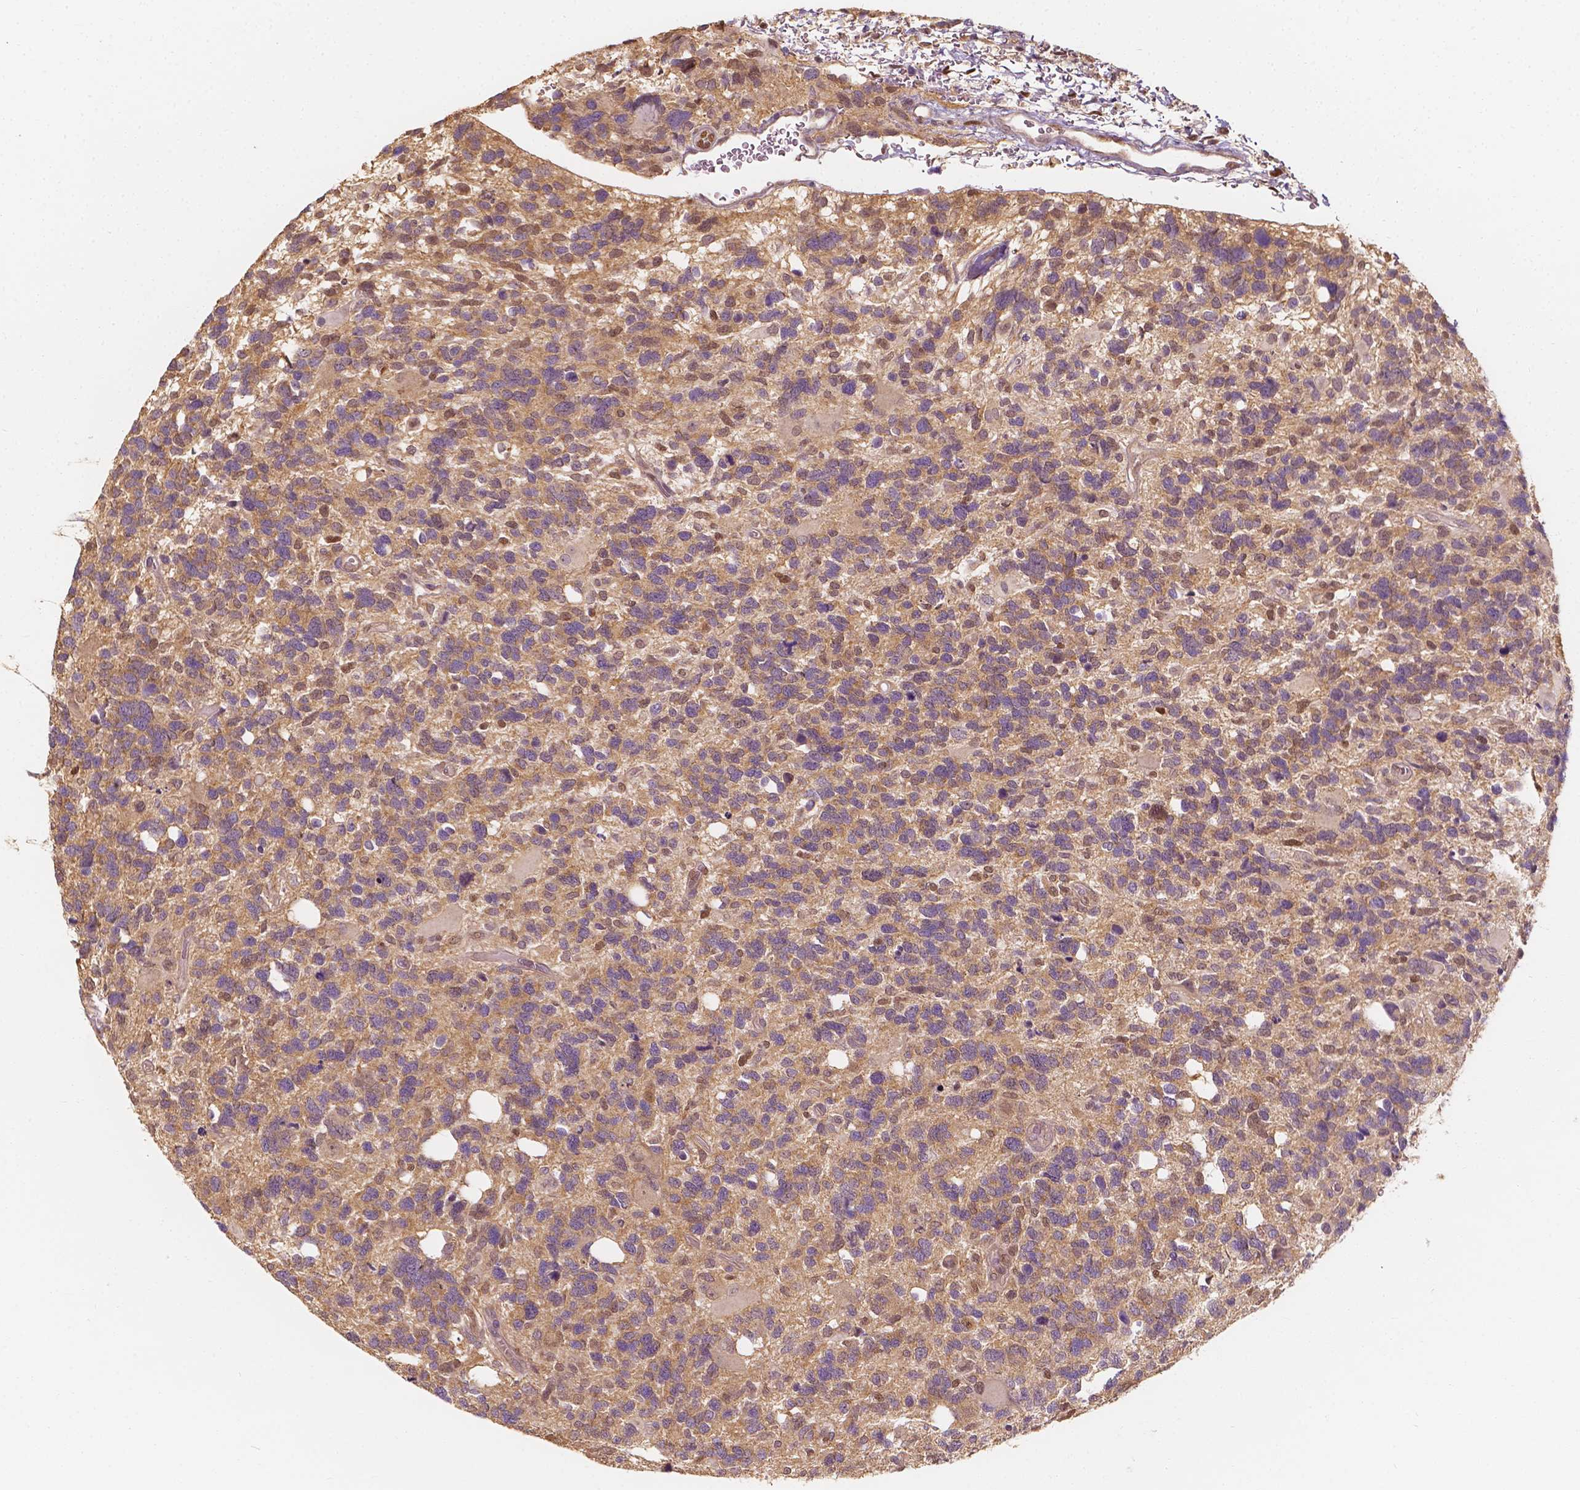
{"staining": {"intensity": "weak", "quantity": "25%-75%", "location": "cytoplasmic/membranous"}, "tissue": "glioma", "cell_type": "Tumor cells", "image_type": "cancer", "snomed": [{"axis": "morphology", "description": "Glioma, malignant, High grade"}, {"axis": "topography", "description": "Brain"}], "caption": "IHC (DAB (3,3'-diaminobenzidine)) staining of high-grade glioma (malignant) demonstrates weak cytoplasmic/membranous protein staining in about 25%-75% of tumor cells. The protein is stained brown, and the nuclei are stained in blue (DAB IHC with brightfield microscopy, high magnification).", "gene": "TBC1D17", "patient": {"sex": "male", "age": 49}}